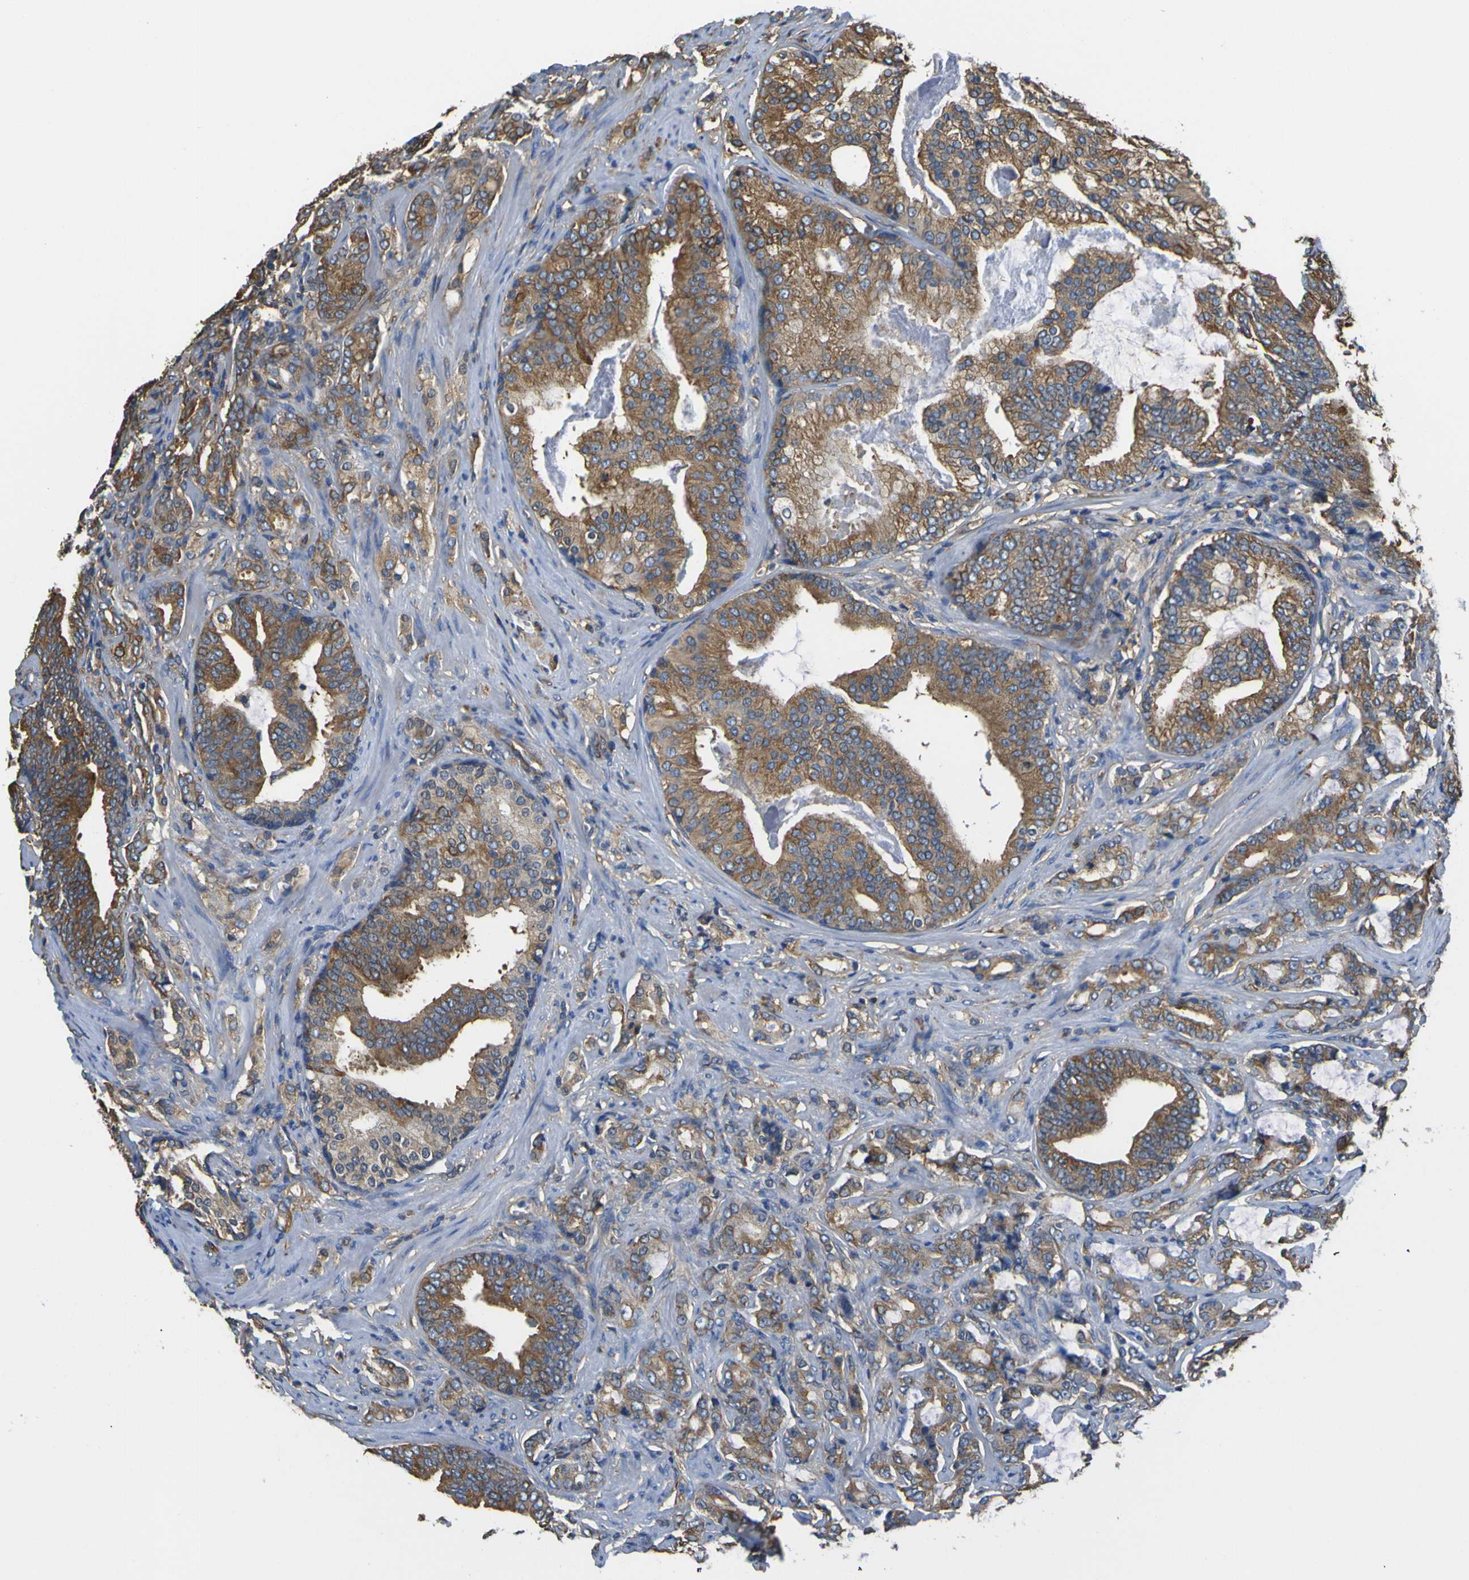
{"staining": {"intensity": "moderate", "quantity": ">75%", "location": "cytoplasmic/membranous"}, "tissue": "prostate cancer", "cell_type": "Tumor cells", "image_type": "cancer", "snomed": [{"axis": "morphology", "description": "Adenocarcinoma, Low grade"}, {"axis": "topography", "description": "Prostate"}], "caption": "A brown stain highlights moderate cytoplasmic/membranous positivity of a protein in prostate cancer (low-grade adenocarcinoma) tumor cells.", "gene": "TUBB", "patient": {"sex": "male", "age": 58}}